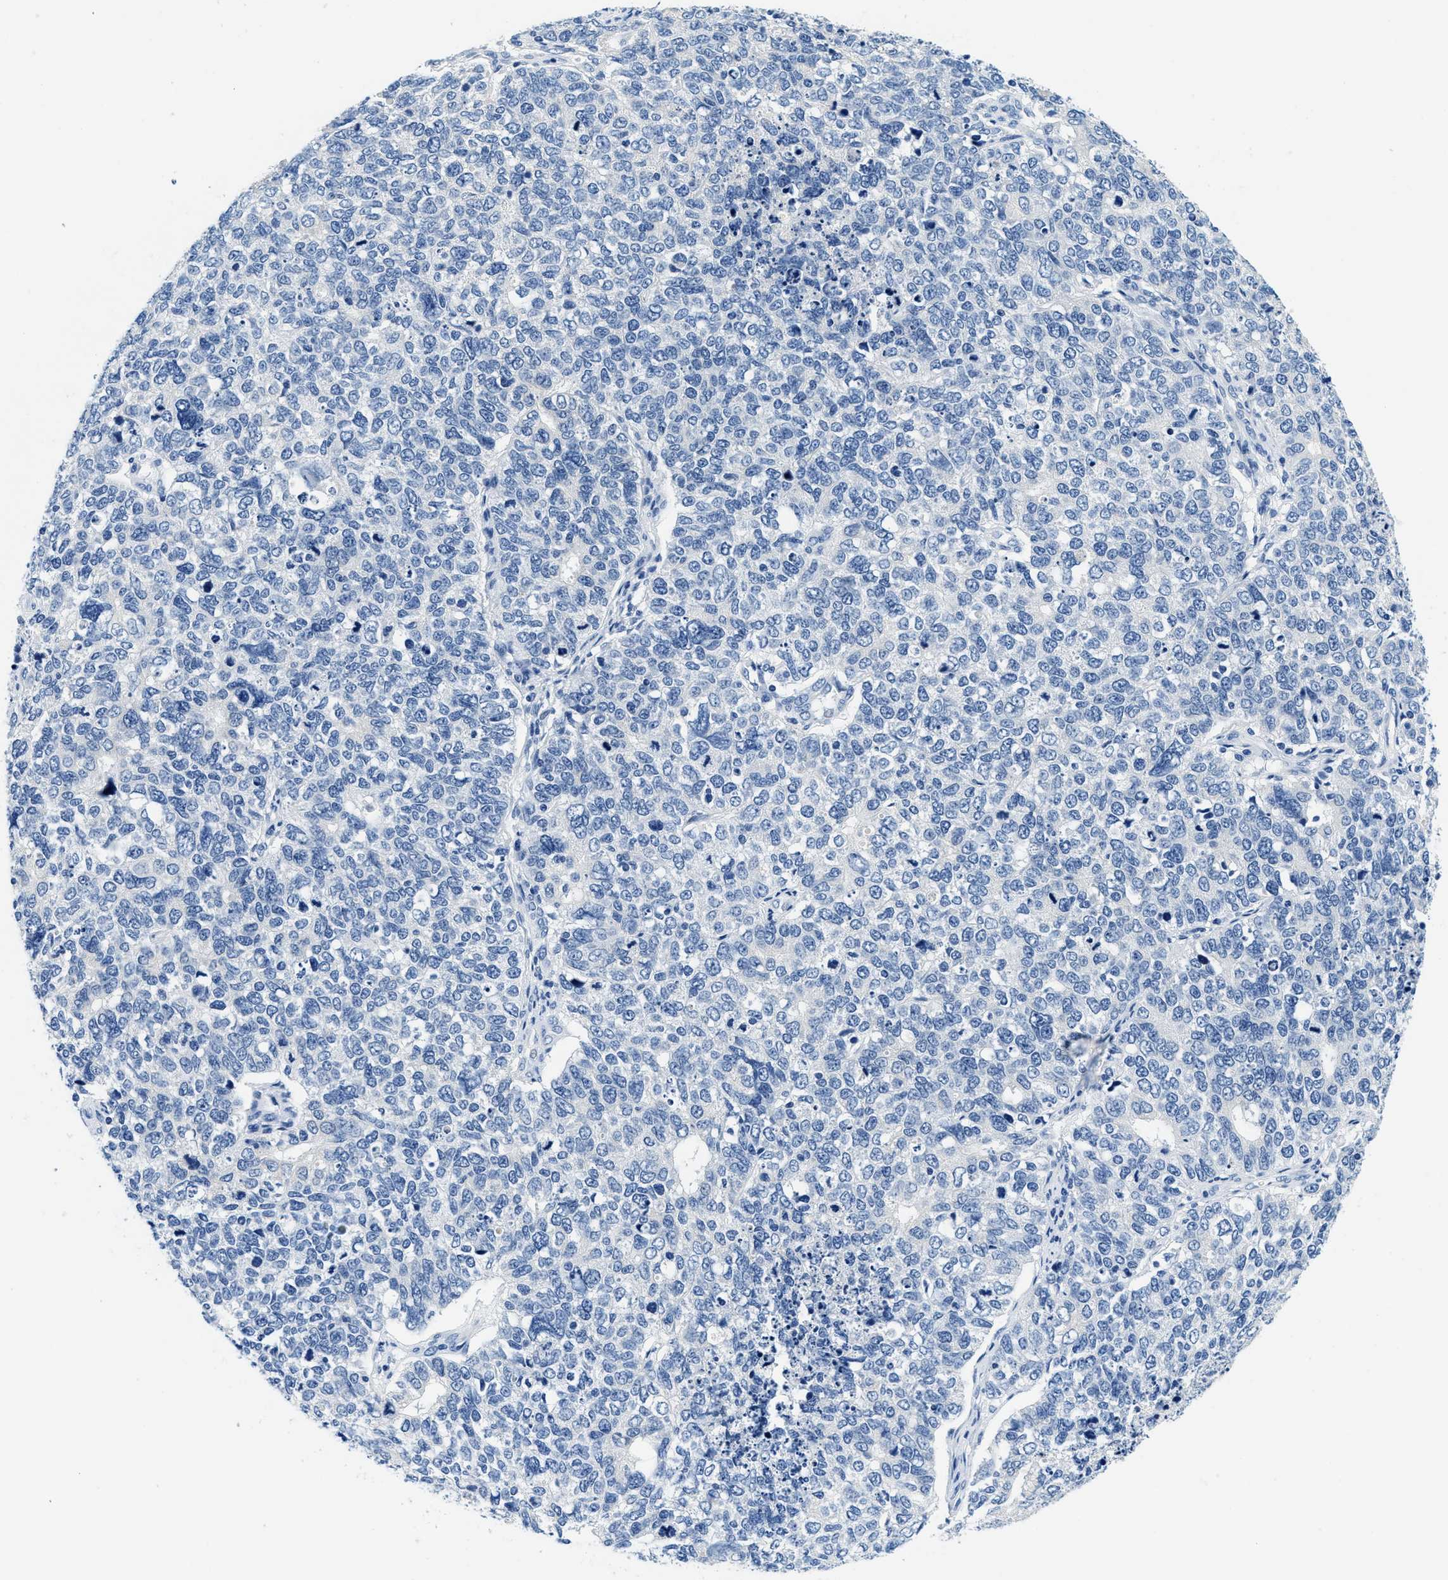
{"staining": {"intensity": "negative", "quantity": "none", "location": "none"}, "tissue": "cervical cancer", "cell_type": "Tumor cells", "image_type": "cancer", "snomed": [{"axis": "morphology", "description": "Squamous cell carcinoma, NOS"}, {"axis": "topography", "description": "Cervix"}], "caption": "IHC image of human cervical squamous cell carcinoma stained for a protein (brown), which exhibits no expression in tumor cells. (DAB IHC, high magnification).", "gene": "GSTM3", "patient": {"sex": "female", "age": 63}}